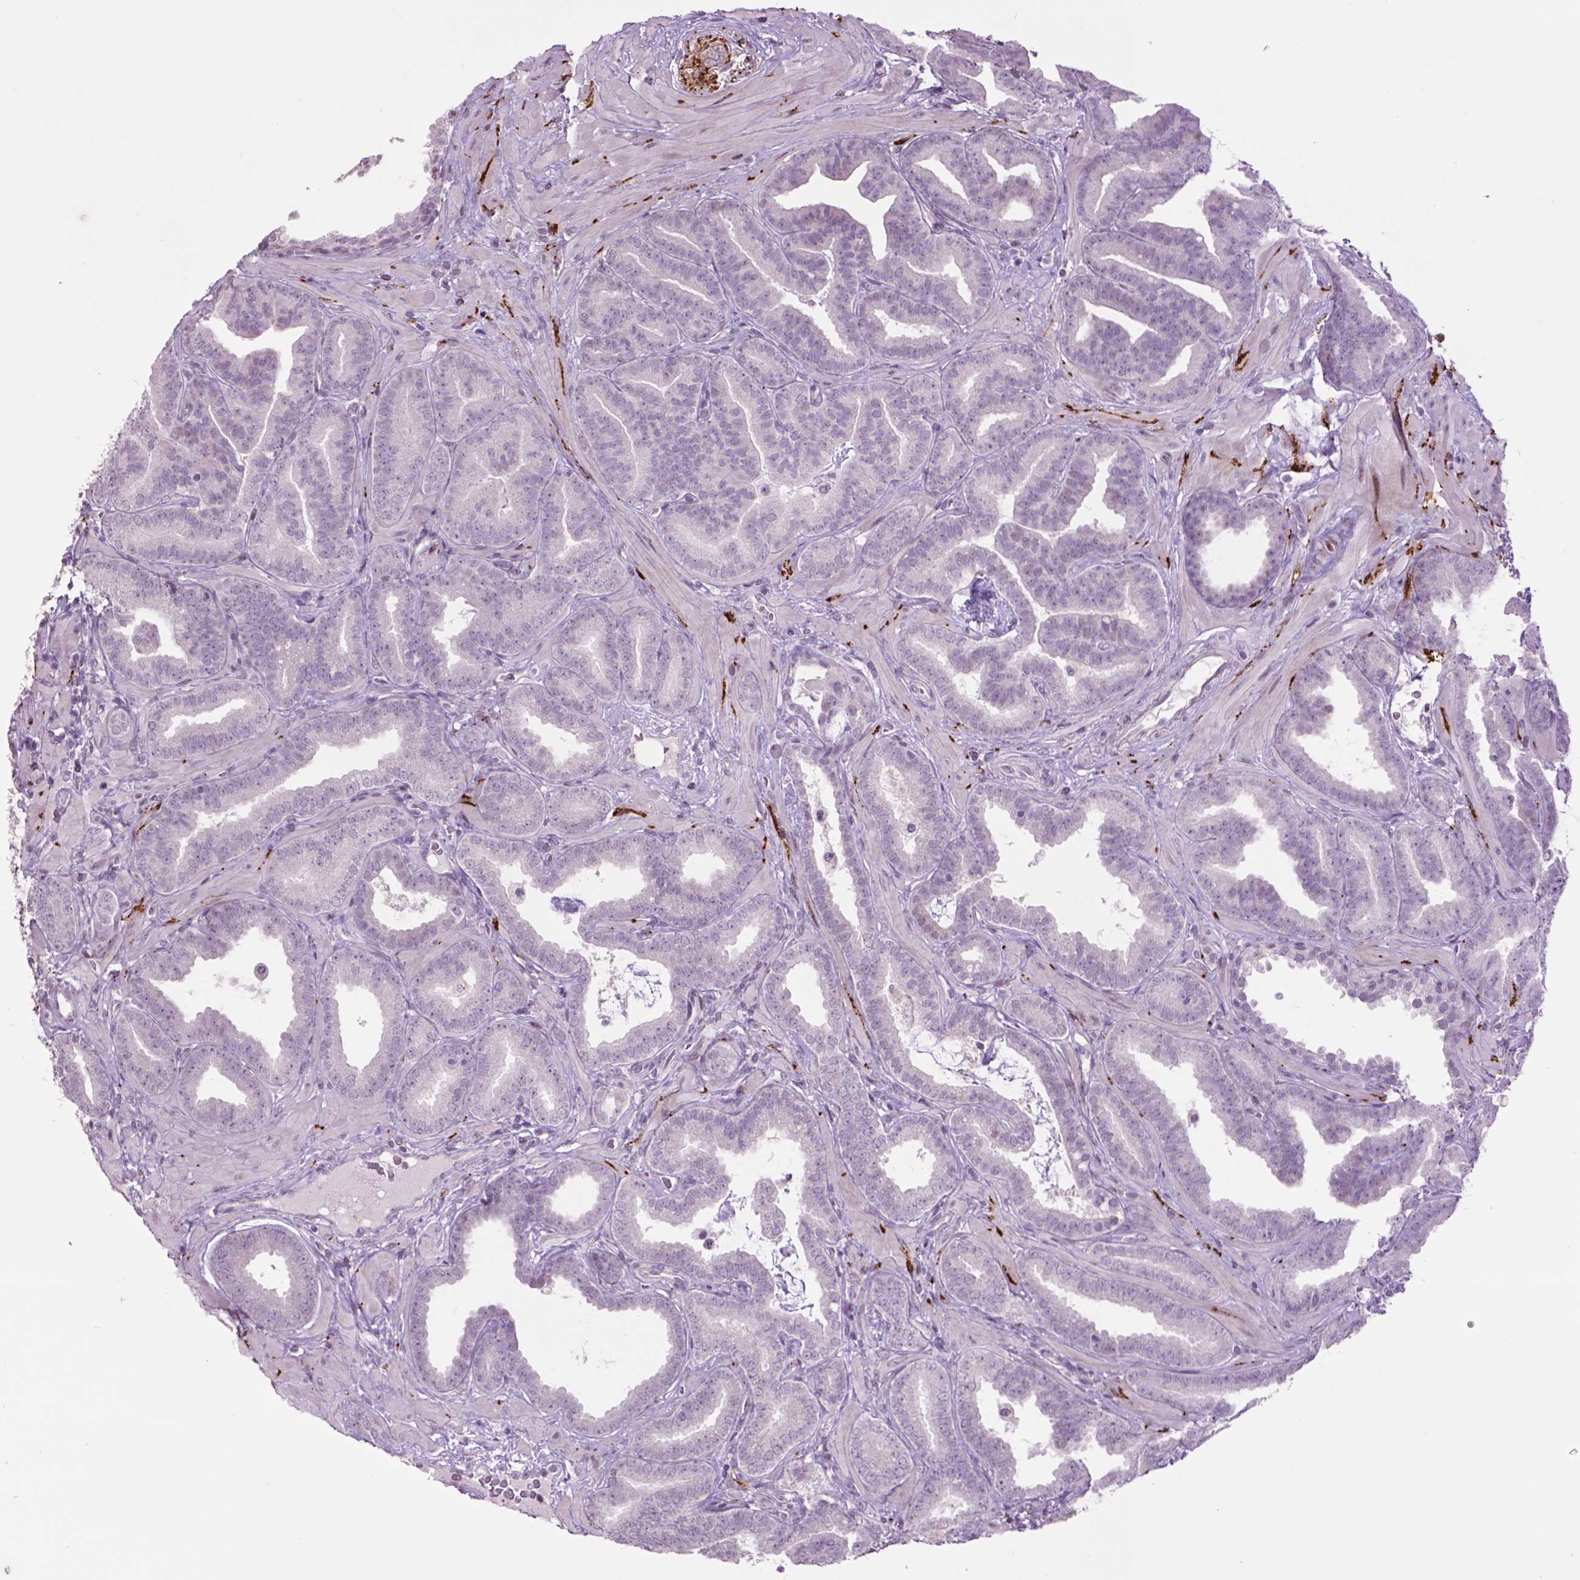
{"staining": {"intensity": "negative", "quantity": "none", "location": "none"}, "tissue": "prostate cancer", "cell_type": "Tumor cells", "image_type": "cancer", "snomed": [{"axis": "morphology", "description": "Adenocarcinoma, Low grade"}, {"axis": "topography", "description": "Prostate"}], "caption": "Prostate adenocarcinoma (low-grade) stained for a protein using IHC exhibits no positivity tumor cells.", "gene": "TH", "patient": {"sex": "male", "age": 63}}